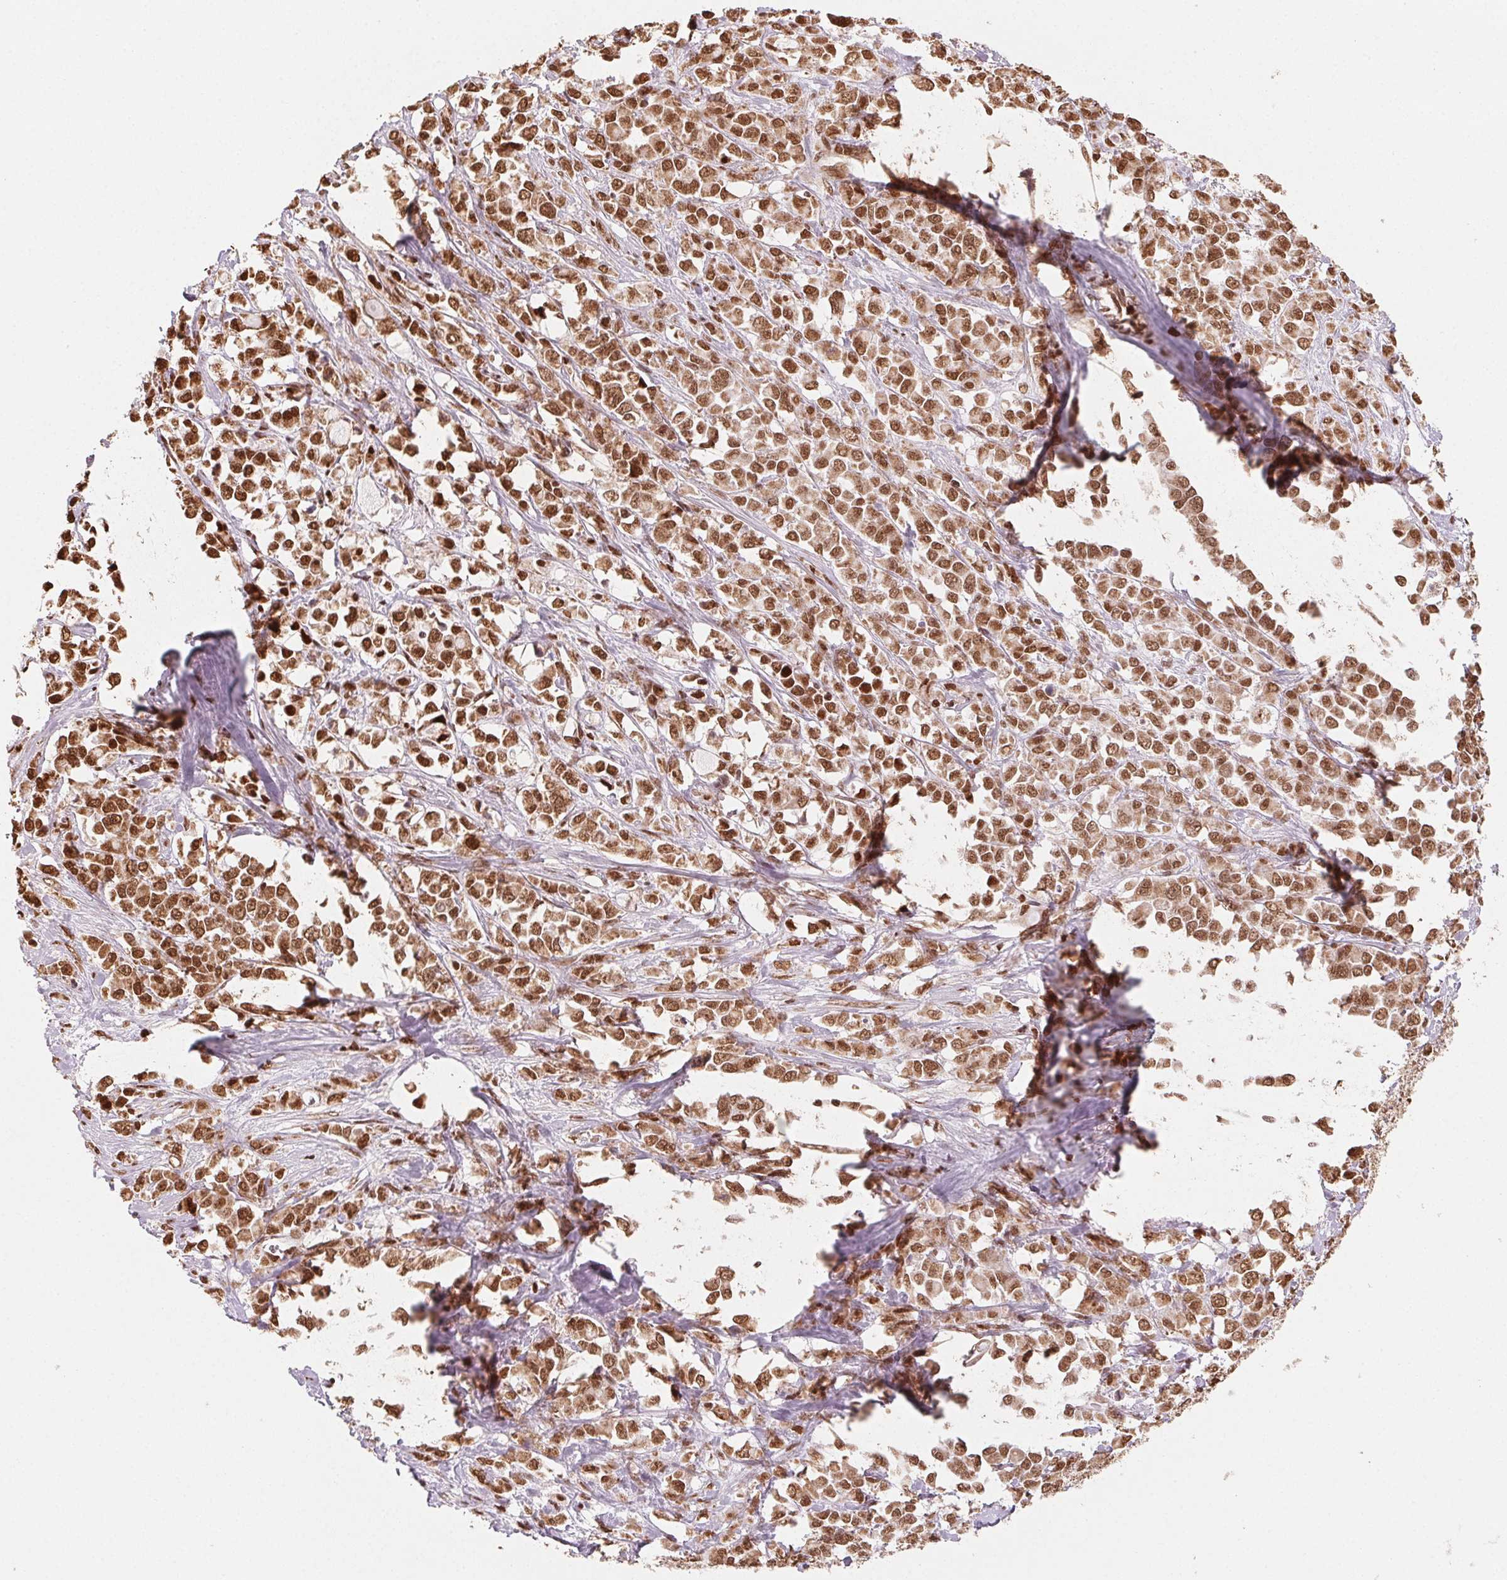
{"staining": {"intensity": "moderate", "quantity": ">75%", "location": "nuclear"}, "tissue": "stomach cancer", "cell_type": "Tumor cells", "image_type": "cancer", "snomed": [{"axis": "morphology", "description": "Adenocarcinoma, NOS"}, {"axis": "topography", "description": "Stomach"}], "caption": "Adenocarcinoma (stomach) tissue shows moderate nuclear expression in about >75% of tumor cells, visualized by immunohistochemistry.", "gene": "TOPORS", "patient": {"sex": "female", "age": 76}}